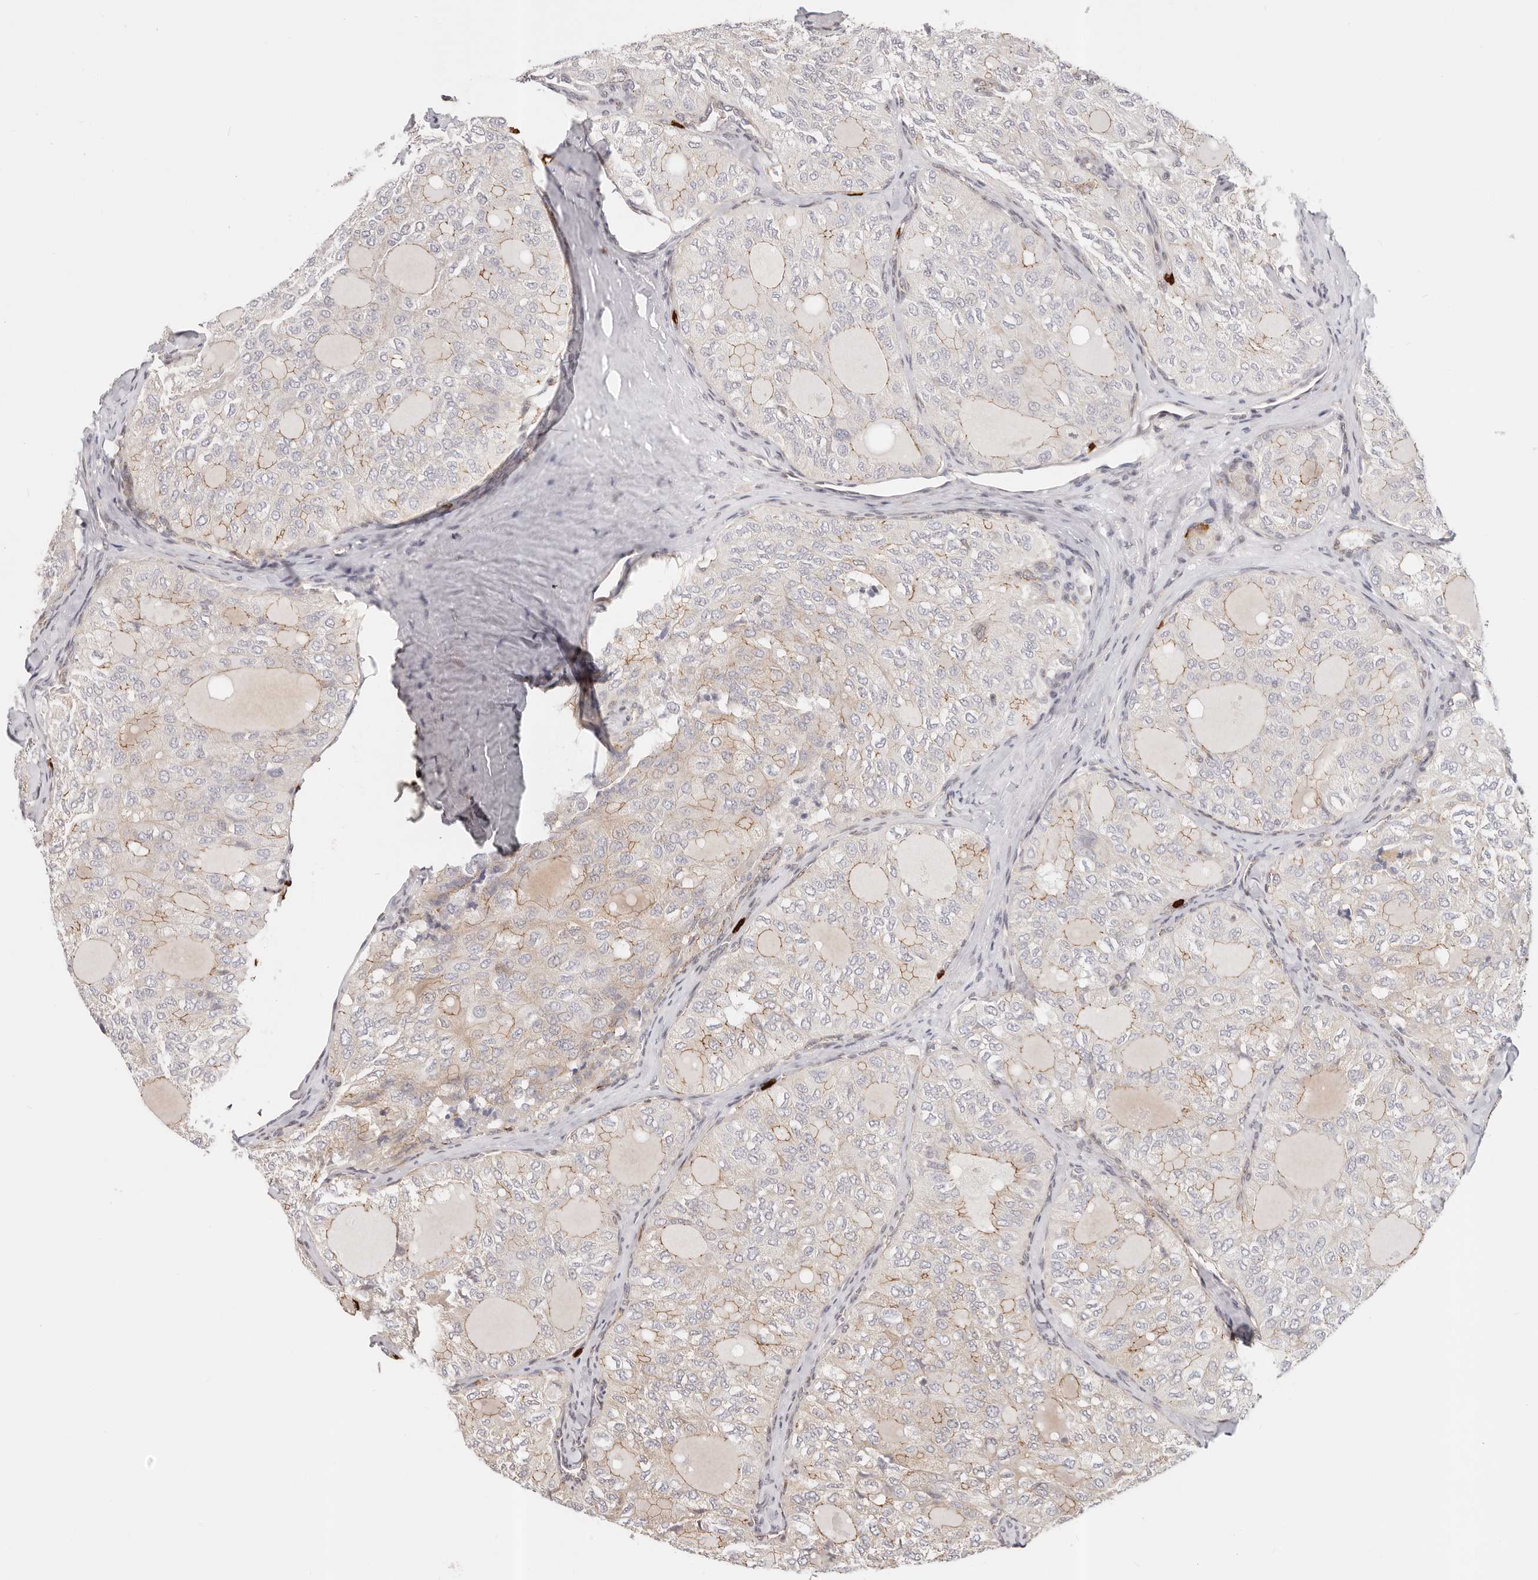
{"staining": {"intensity": "moderate", "quantity": "<25%", "location": "cytoplasmic/membranous"}, "tissue": "thyroid cancer", "cell_type": "Tumor cells", "image_type": "cancer", "snomed": [{"axis": "morphology", "description": "Follicular adenoma carcinoma, NOS"}, {"axis": "topography", "description": "Thyroid gland"}], "caption": "Protein staining exhibits moderate cytoplasmic/membranous expression in about <25% of tumor cells in thyroid cancer (follicular adenoma carcinoma).", "gene": "AFDN", "patient": {"sex": "male", "age": 75}}